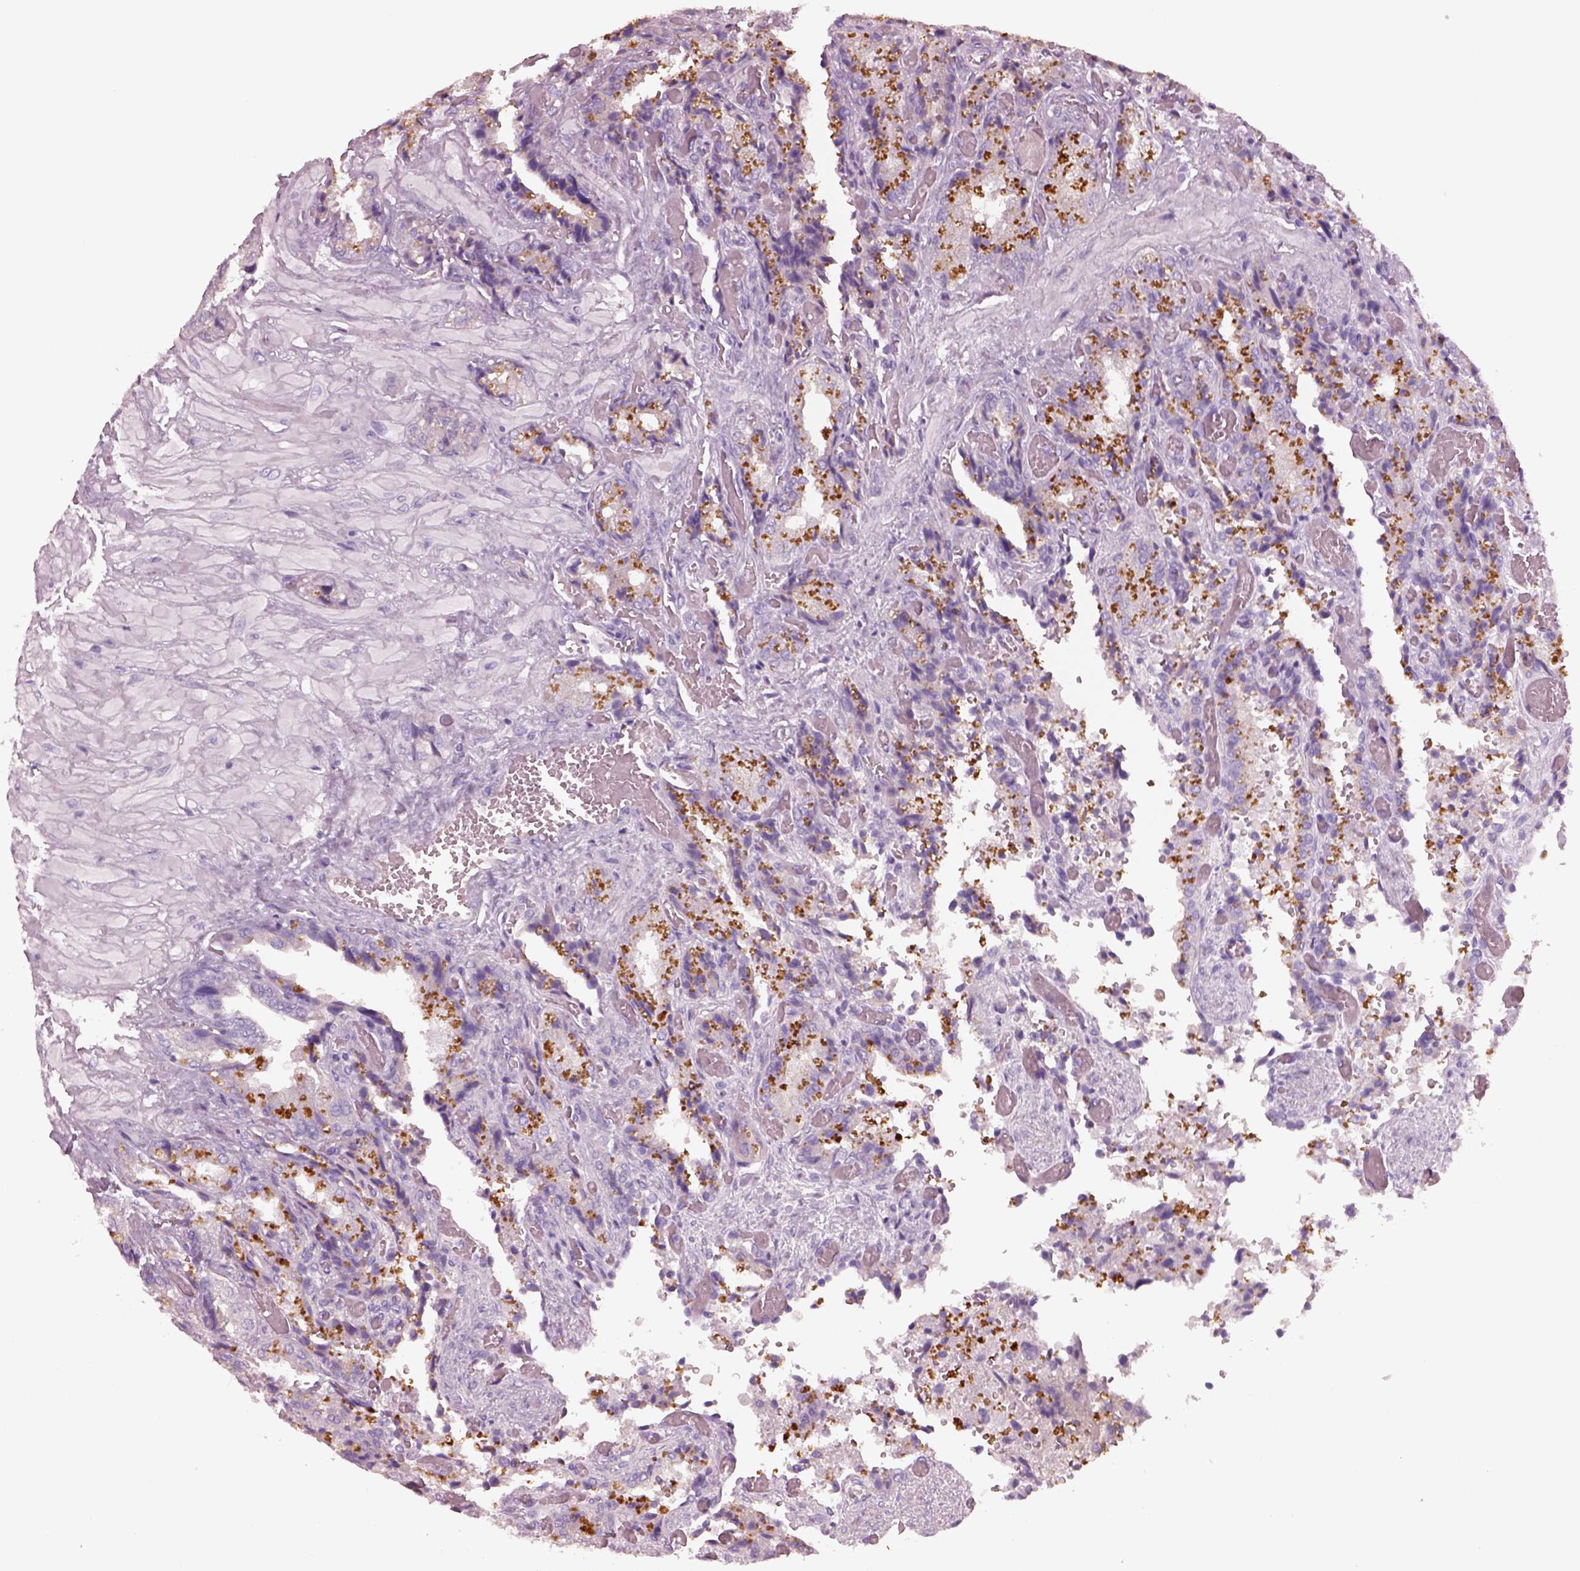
{"staining": {"intensity": "negative", "quantity": "none", "location": "none"}, "tissue": "seminal vesicle", "cell_type": "Glandular cells", "image_type": "normal", "snomed": [{"axis": "morphology", "description": "Normal tissue, NOS"}, {"axis": "topography", "description": "Seminal veicle"}], "caption": "Immunohistochemistry (IHC) histopathology image of benign seminal vesicle stained for a protein (brown), which shows no positivity in glandular cells. (DAB (3,3'-diaminobenzidine) immunohistochemistry with hematoxylin counter stain).", "gene": "IGLL1", "patient": {"sex": "male", "age": 57}}